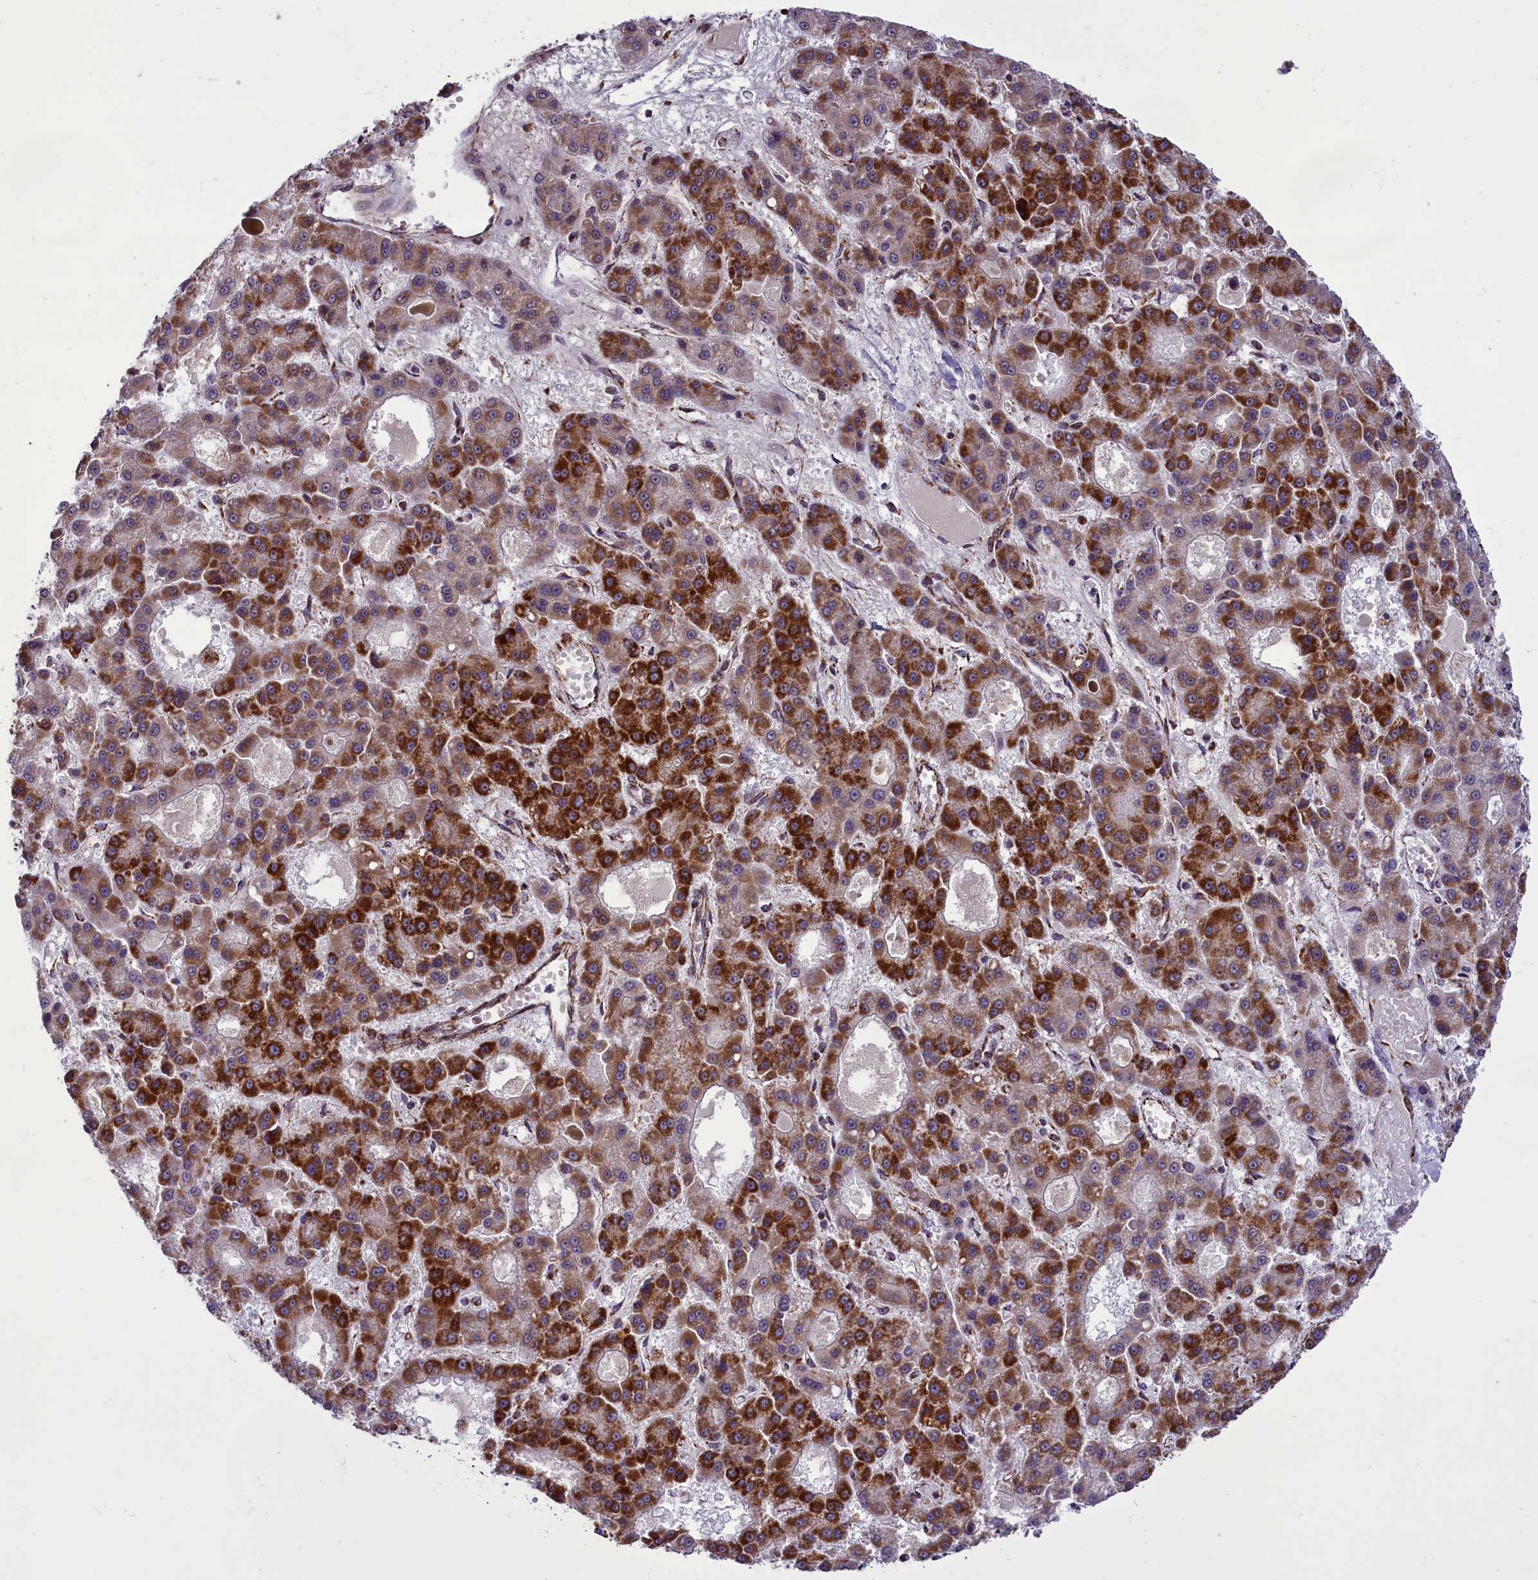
{"staining": {"intensity": "strong", "quantity": "25%-75%", "location": "cytoplasmic/membranous"}, "tissue": "liver cancer", "cell_type": "Tumor cells", "image_type": "cancer", "snomed": [{"axis": "morphology", "description": "Carcinoma, Hepatocellular, NOS"}, {"axis": "topography", "description": "Liver"}], "caption": "An IHC image of neoplastic tissue is shown. Protein staining in brown labels strong cytoplasmic/membranous positivity in liver cancer (hepatocellular carcinoma) within tumor cells.", "gene": "NDUFS5", "patient": {"sex": "male", "age": 70}}